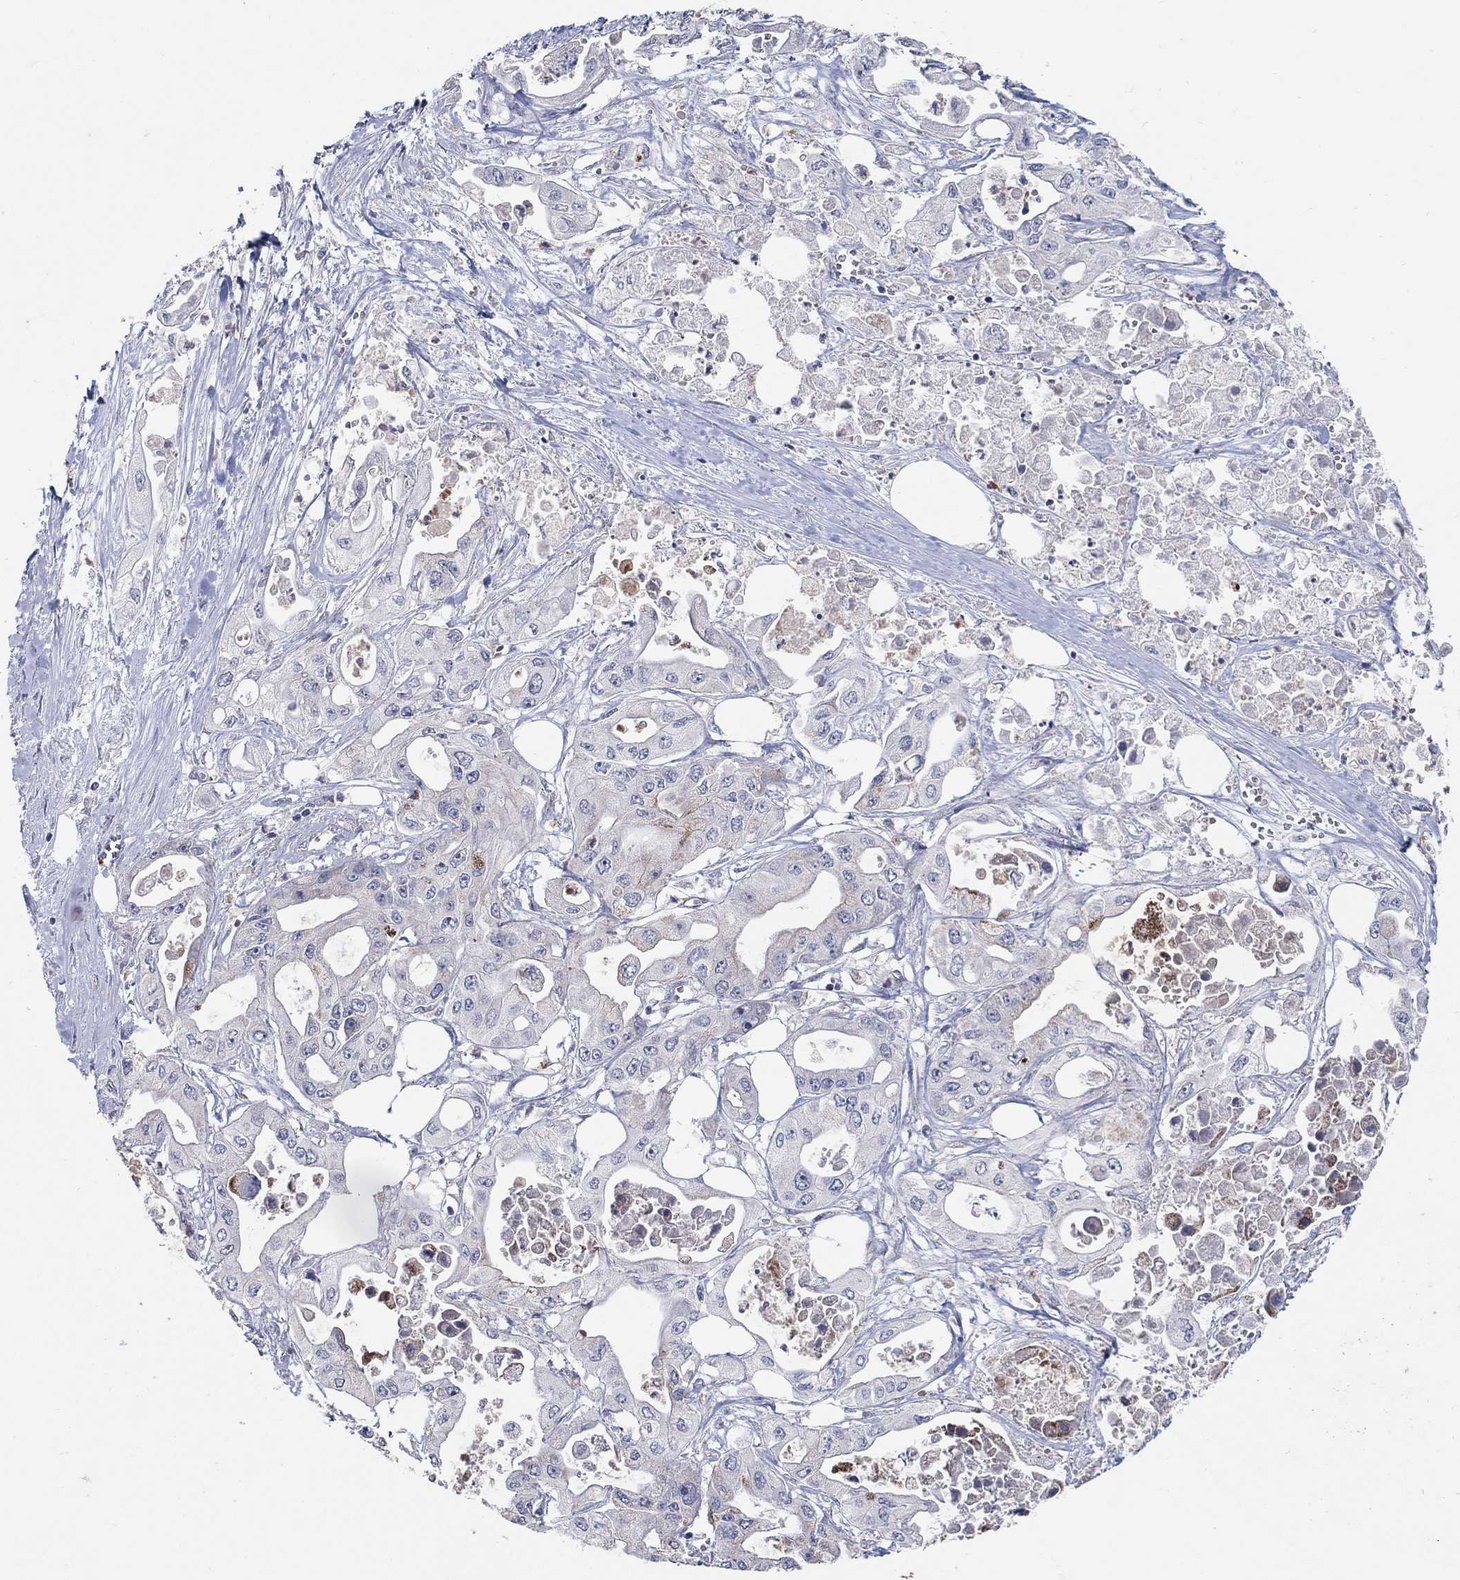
{"staining": {"intensity": "weak", "quantity": "<25%", "location": "cytoplasmic/membranous"}, "tissue": "pancreatic cancer", "cell_type": "Tumor cells", "image_type": "cancer", "snomed": [{"axis": "morphology", "description": "Adenocarcinoma, NOS"}, {"axis": "topography", "description": "Pancreas"}], "caption": "A high-resolution histopathology image shows immunohistochemistry (IHC) staining of adenocarcinoma (pancreatic), which displays no significant positivity in tumor cells.", "gene": "HMX2", "patient": {"sex": "male", "age": 70}}